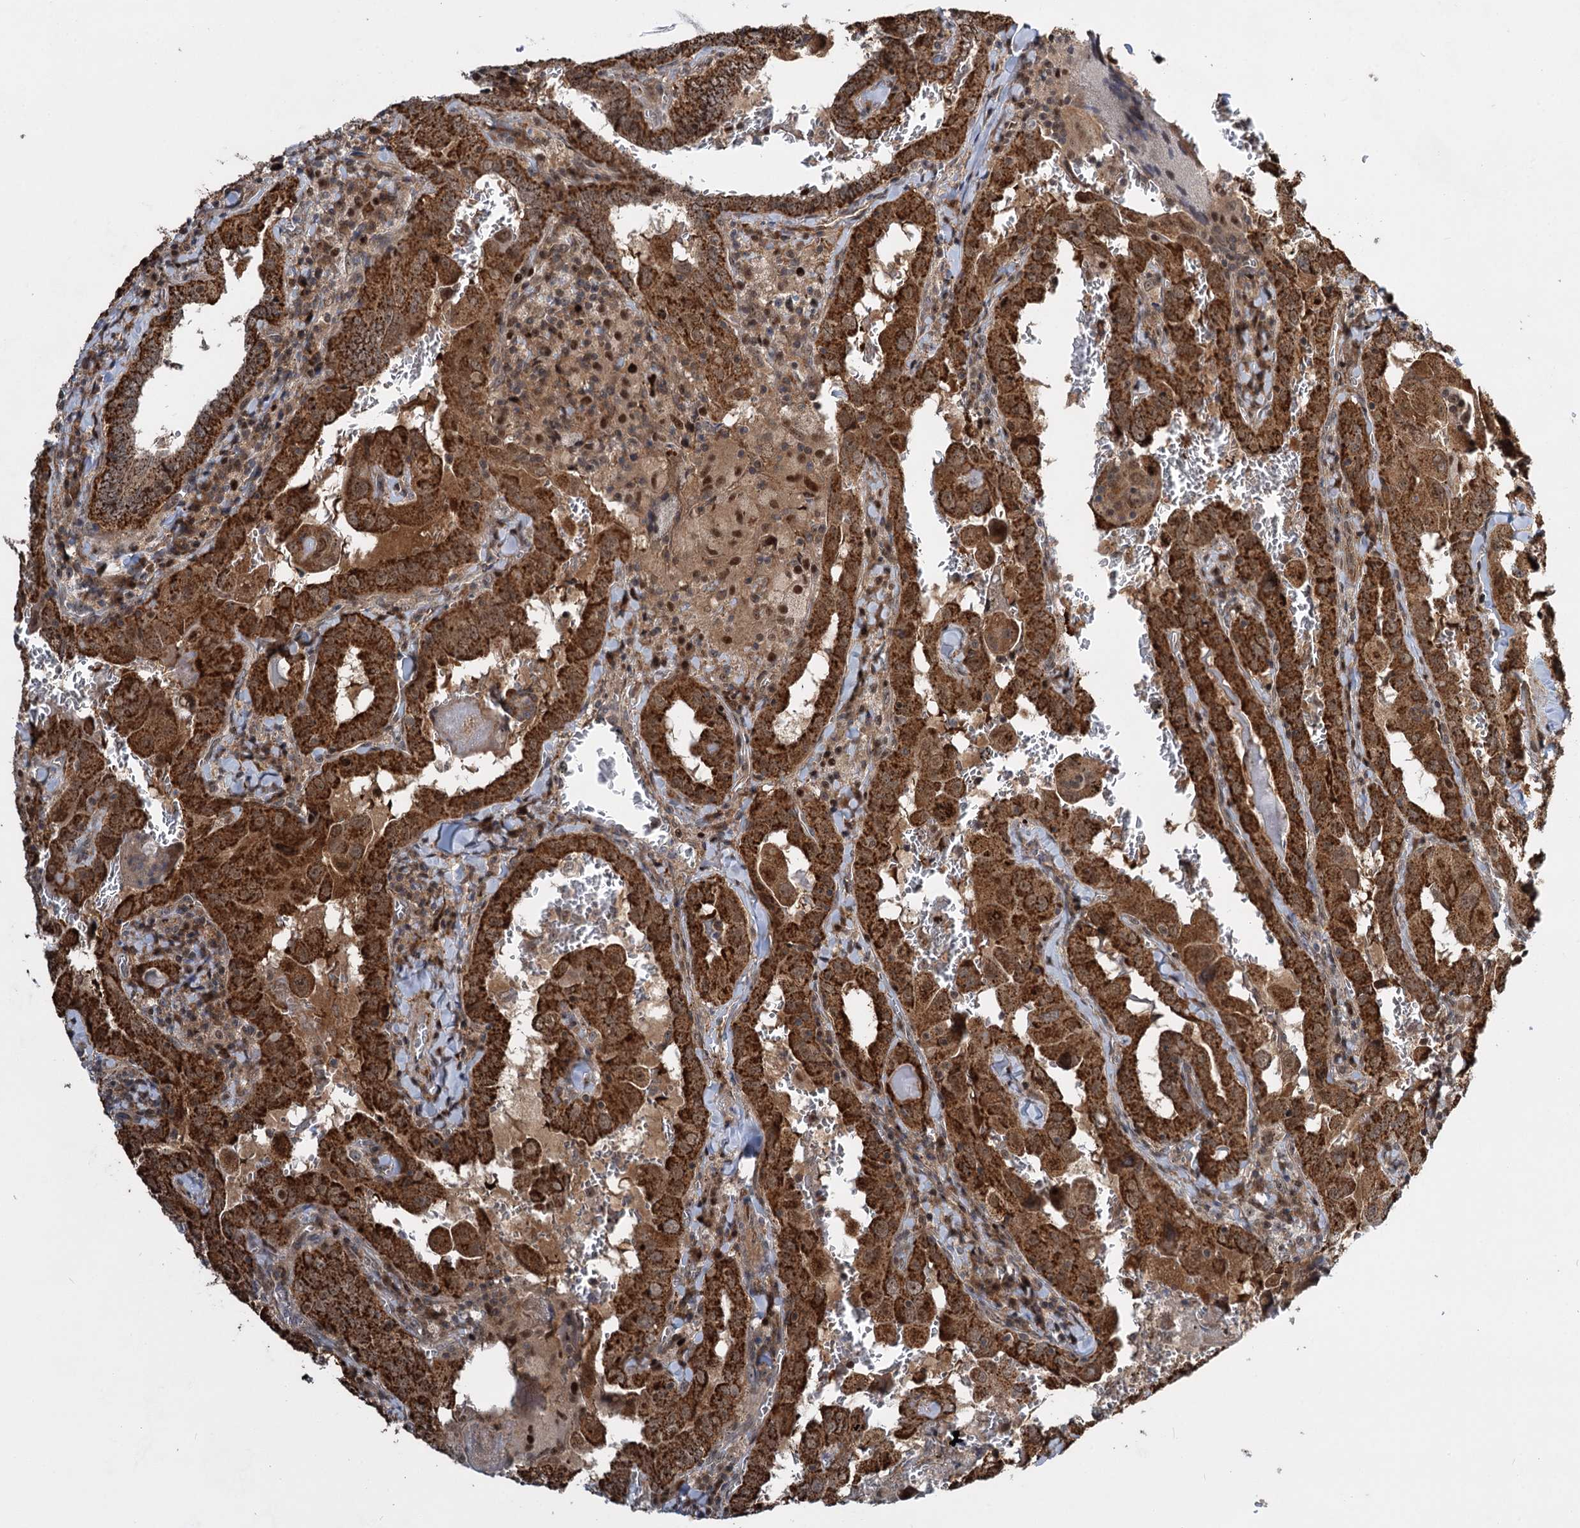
{"staining": {"intensity": "strong", "quantity": ">75%", "location": "cytoplasmic/membranous"}, "tissue": "thyroid cancer", "cell_type": "Tumor cells", "image_type": "cancer", "snomed": [{"axis": "morphology", "description": "Papillary adenocarcinoma, NOS"}, {"axis": "topography", "description": "Thyroid gland"}], "caption": "Immunohistochemical staining of papillary adenocarcinoma (thyroid) shows high levels of strong cytoplasmic/membranous expression in approximately >75% of tumor cells.", "gene": "GPBP1", "patient": {"sex": "female", "age": 72}}